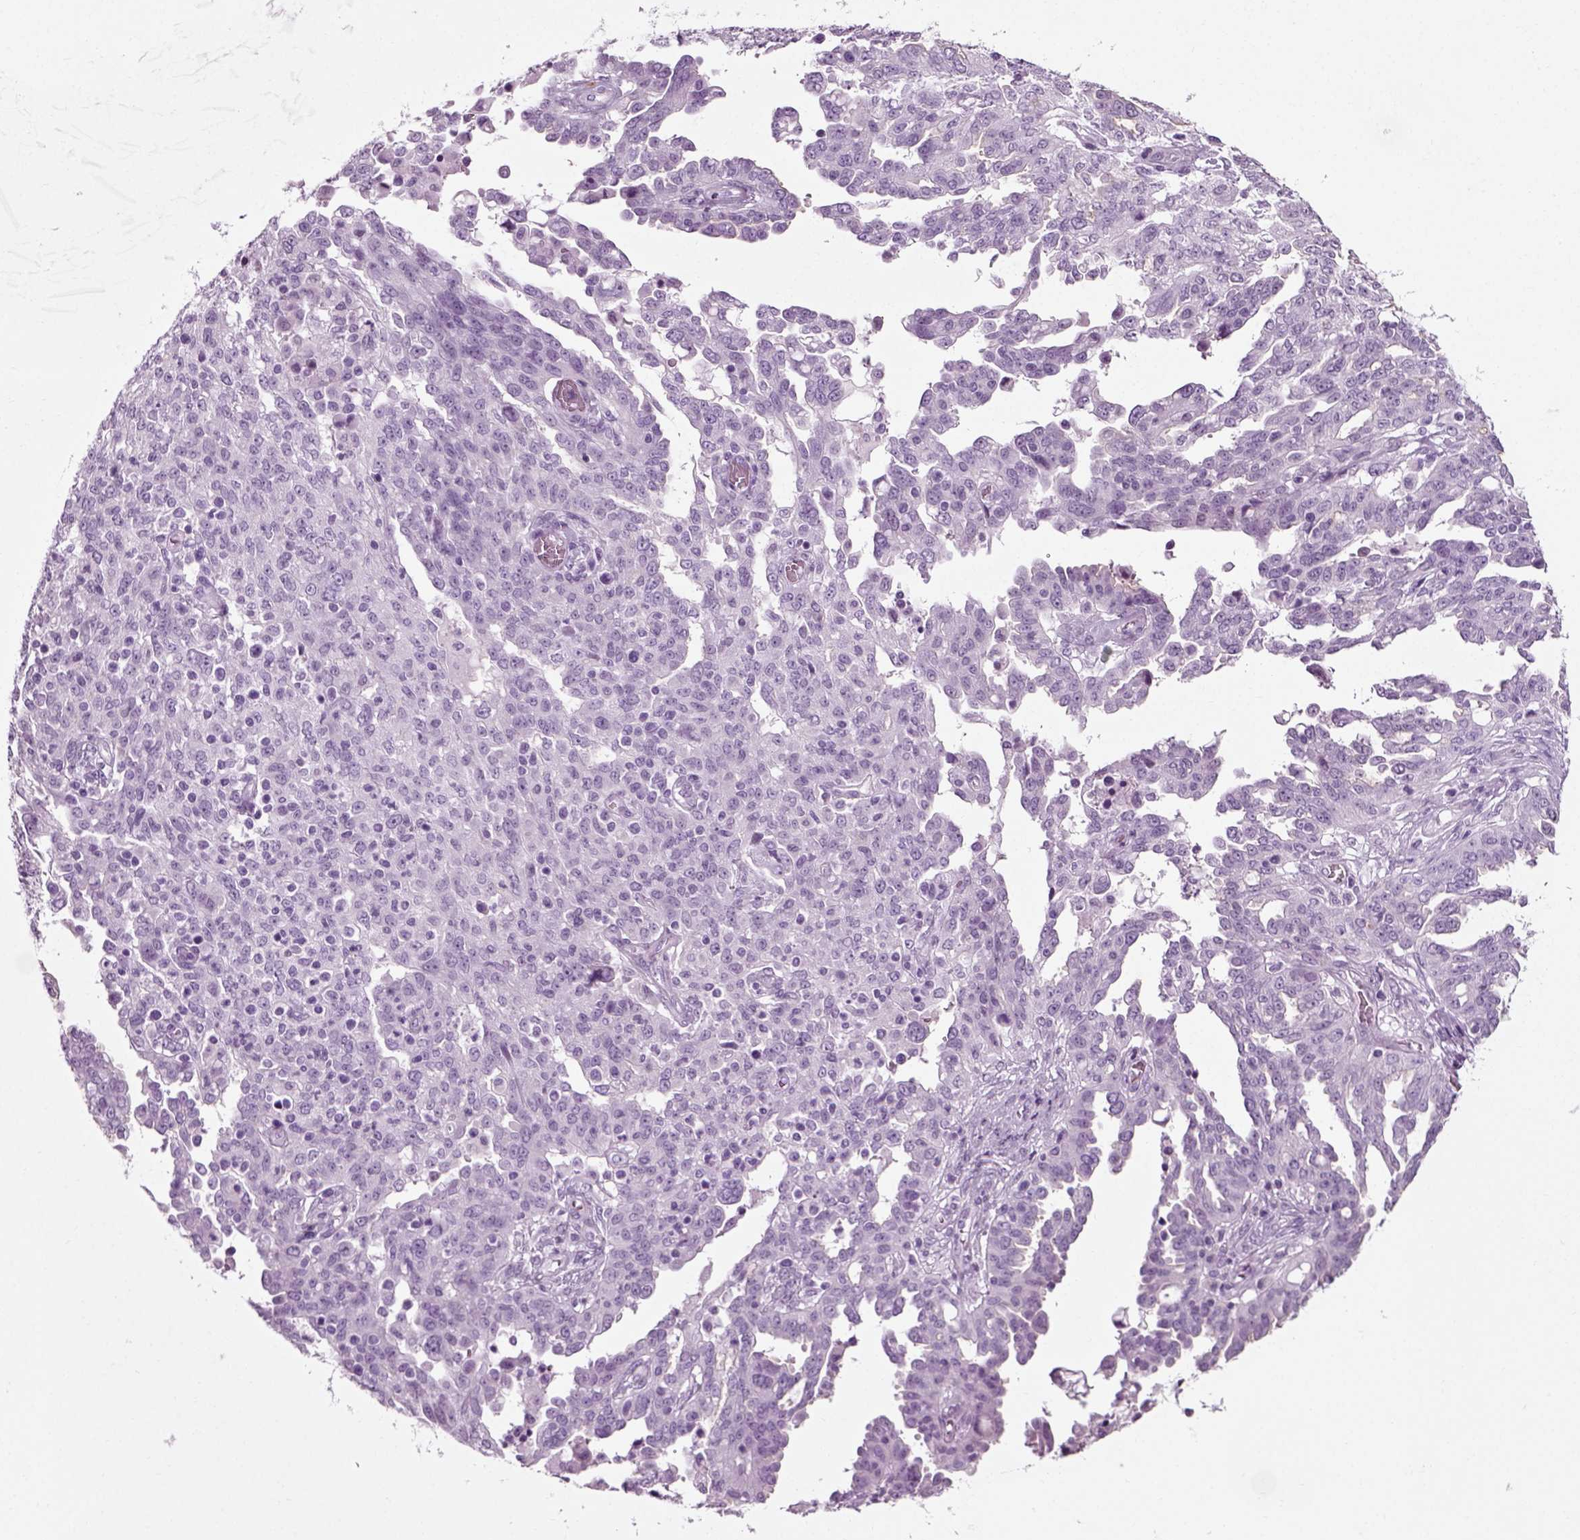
{"staining": {"intensity": "negative", "quantity": "none", "location": "none"}, "tissue": "ovarian cancer", "cell_type": "Tumor cells", "image_type": "cancer", "snomed": [{"axis": "morphology", "description": "Cystadenocarcinoma, serous, NOS"}, {"axis": "topography", "description": "Ovary"}], "caption": "There is no significant expression in tumor cells of ovarian cancer (serous cystadenocarcinoma). (DAB (3,3'-diaminobenzidine) immunohistochemistry visualized using brightfield microscopy, high magnification).", "gene": "SLC26A8", "patient": {"sex": "female", "age": 67}}